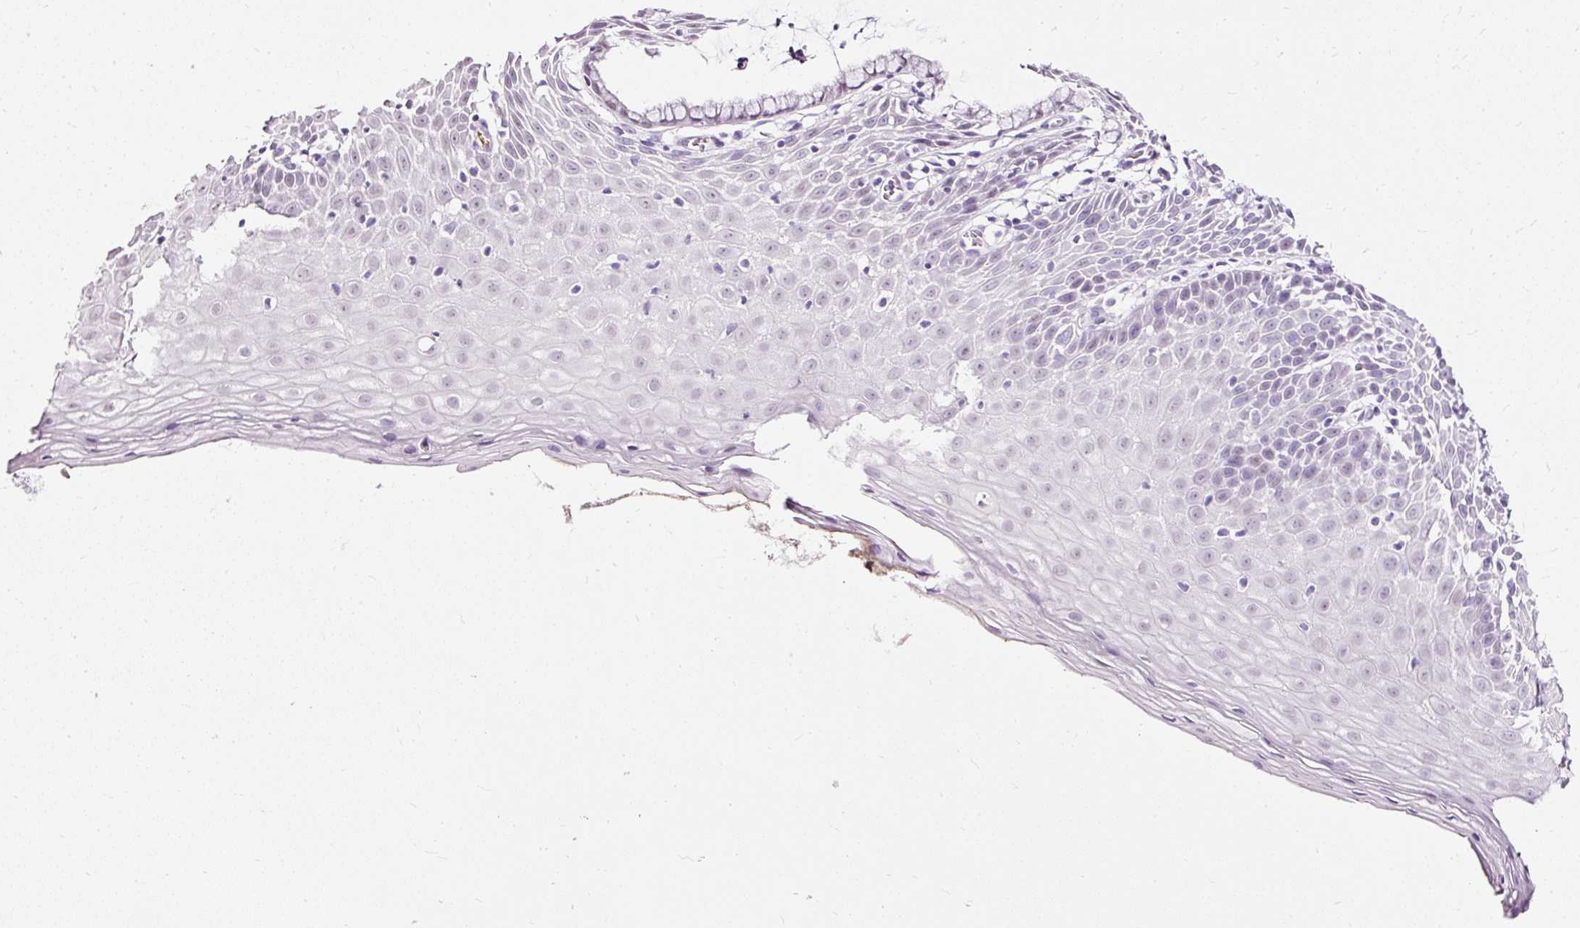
{"staining": {"intensity": "negative", "quantity": "none", "location": "none"}, "tissue": "cervix", "cell_type": "Glandular cells", "image_type": "normal", "snomed": [{"axis": "morphology", "description": "Normal tissue, NOS"}, {"axis": "topography", "description": "Cervix"}], "caption": "DAB immunohistochemical staining of benign human cervix demonstrates no significant expression in glandular cells. Brightfield microscopy of immunohistochemistry stained with DAB (3,3'-diaminobenzidine) (brown) and hematoxylin (blue), captured at high magnification.", "gene": "PDE6B", "patient": {"sex": "female", "age": 36}}